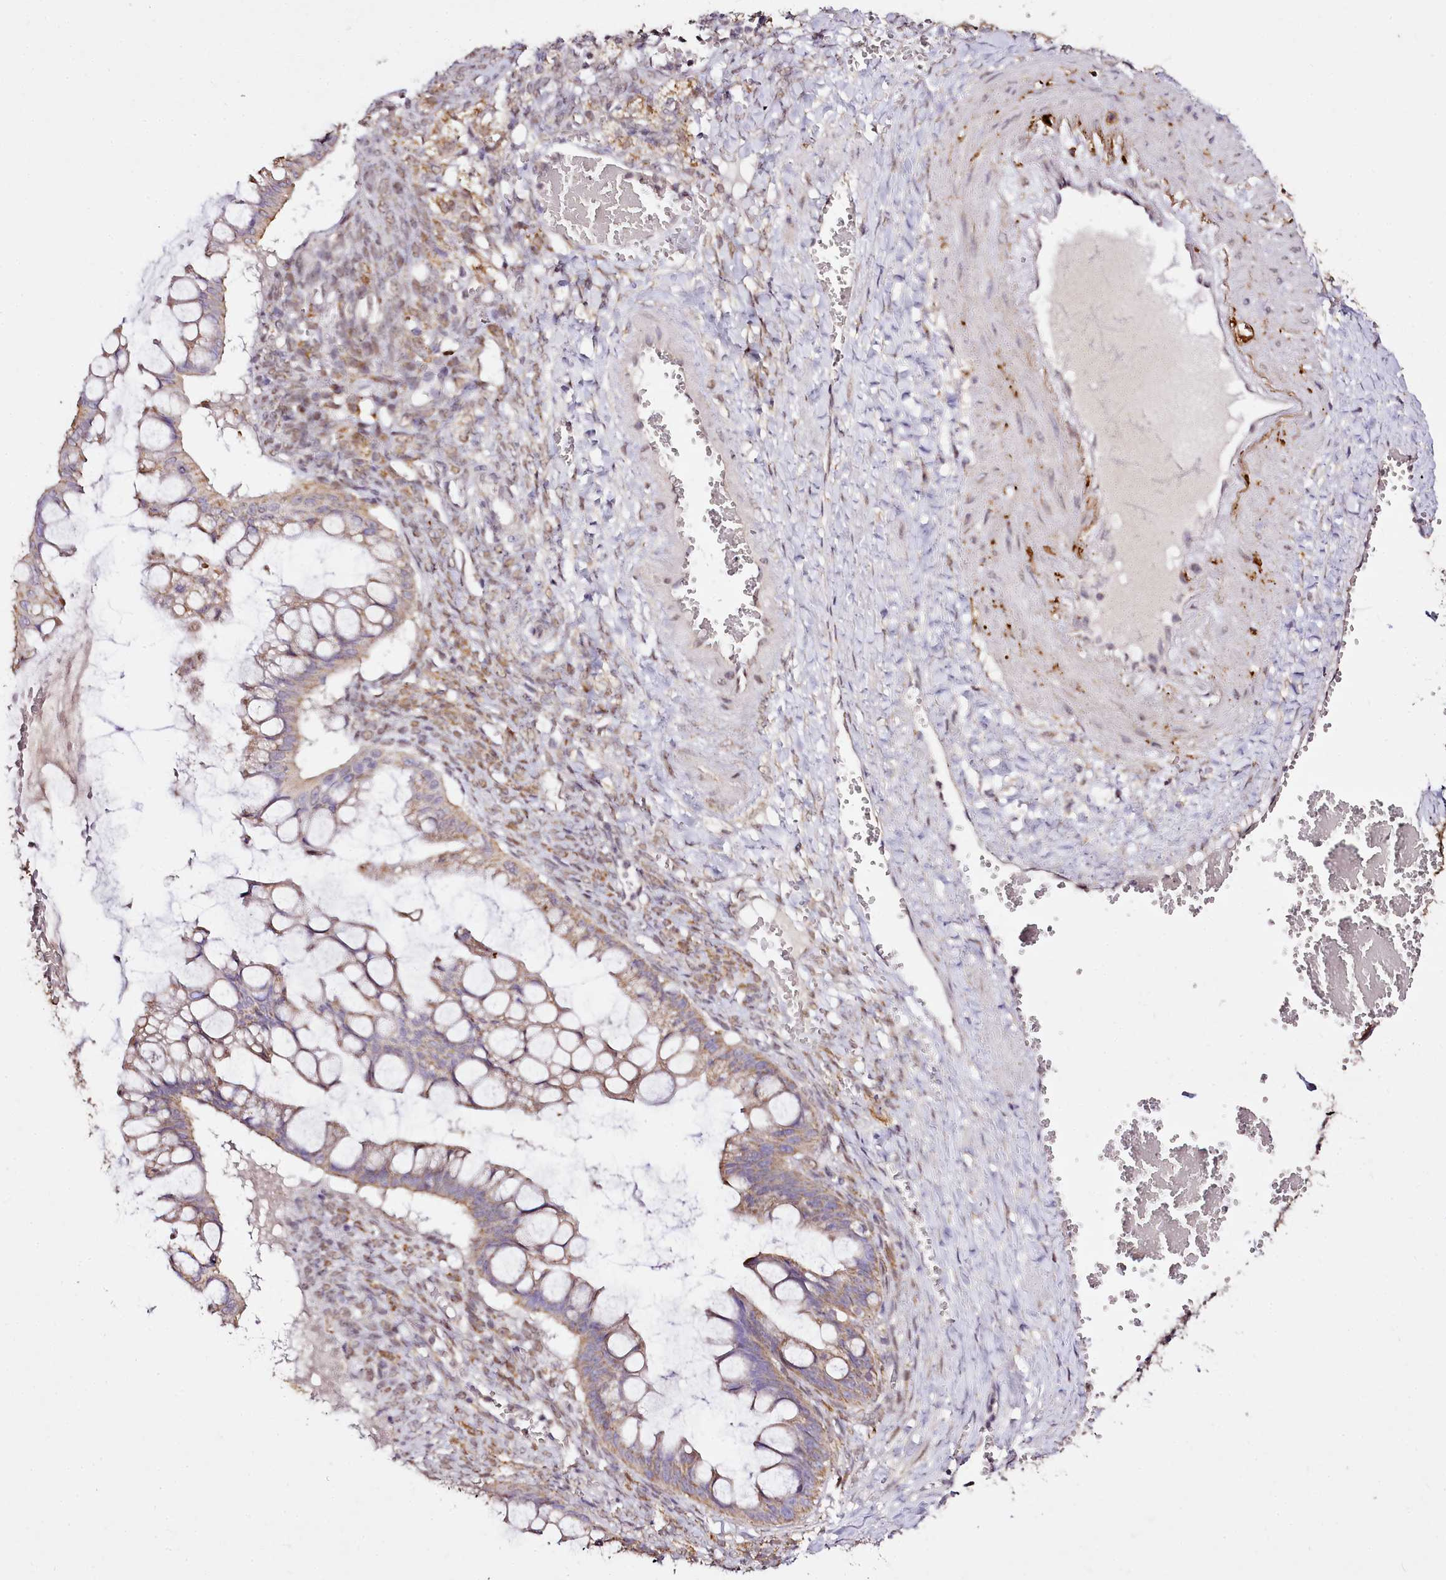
{"staining": {"intensity": "weak", "quantity": ">75%", "location": "cytoplasmic/membranous"}, "tissue": "ovarian cancer", "cell_type": "Tumor cells", "image_type": "cancer", "snomed": [{"axis": "morphology", "description": "Cystadenocarcinoma, mucinous, NOS"}, {"axis": "topography", "description": "Ovary"}], "caption": "Immunohistochemistry (IHC) of human ovarian cancer exhibits low levels of weak cytoplasmic/membranous positivity in about >75% of tumor cells.", "gene": "EDIL3", "patient": {"sex": "female", "age": 73}}